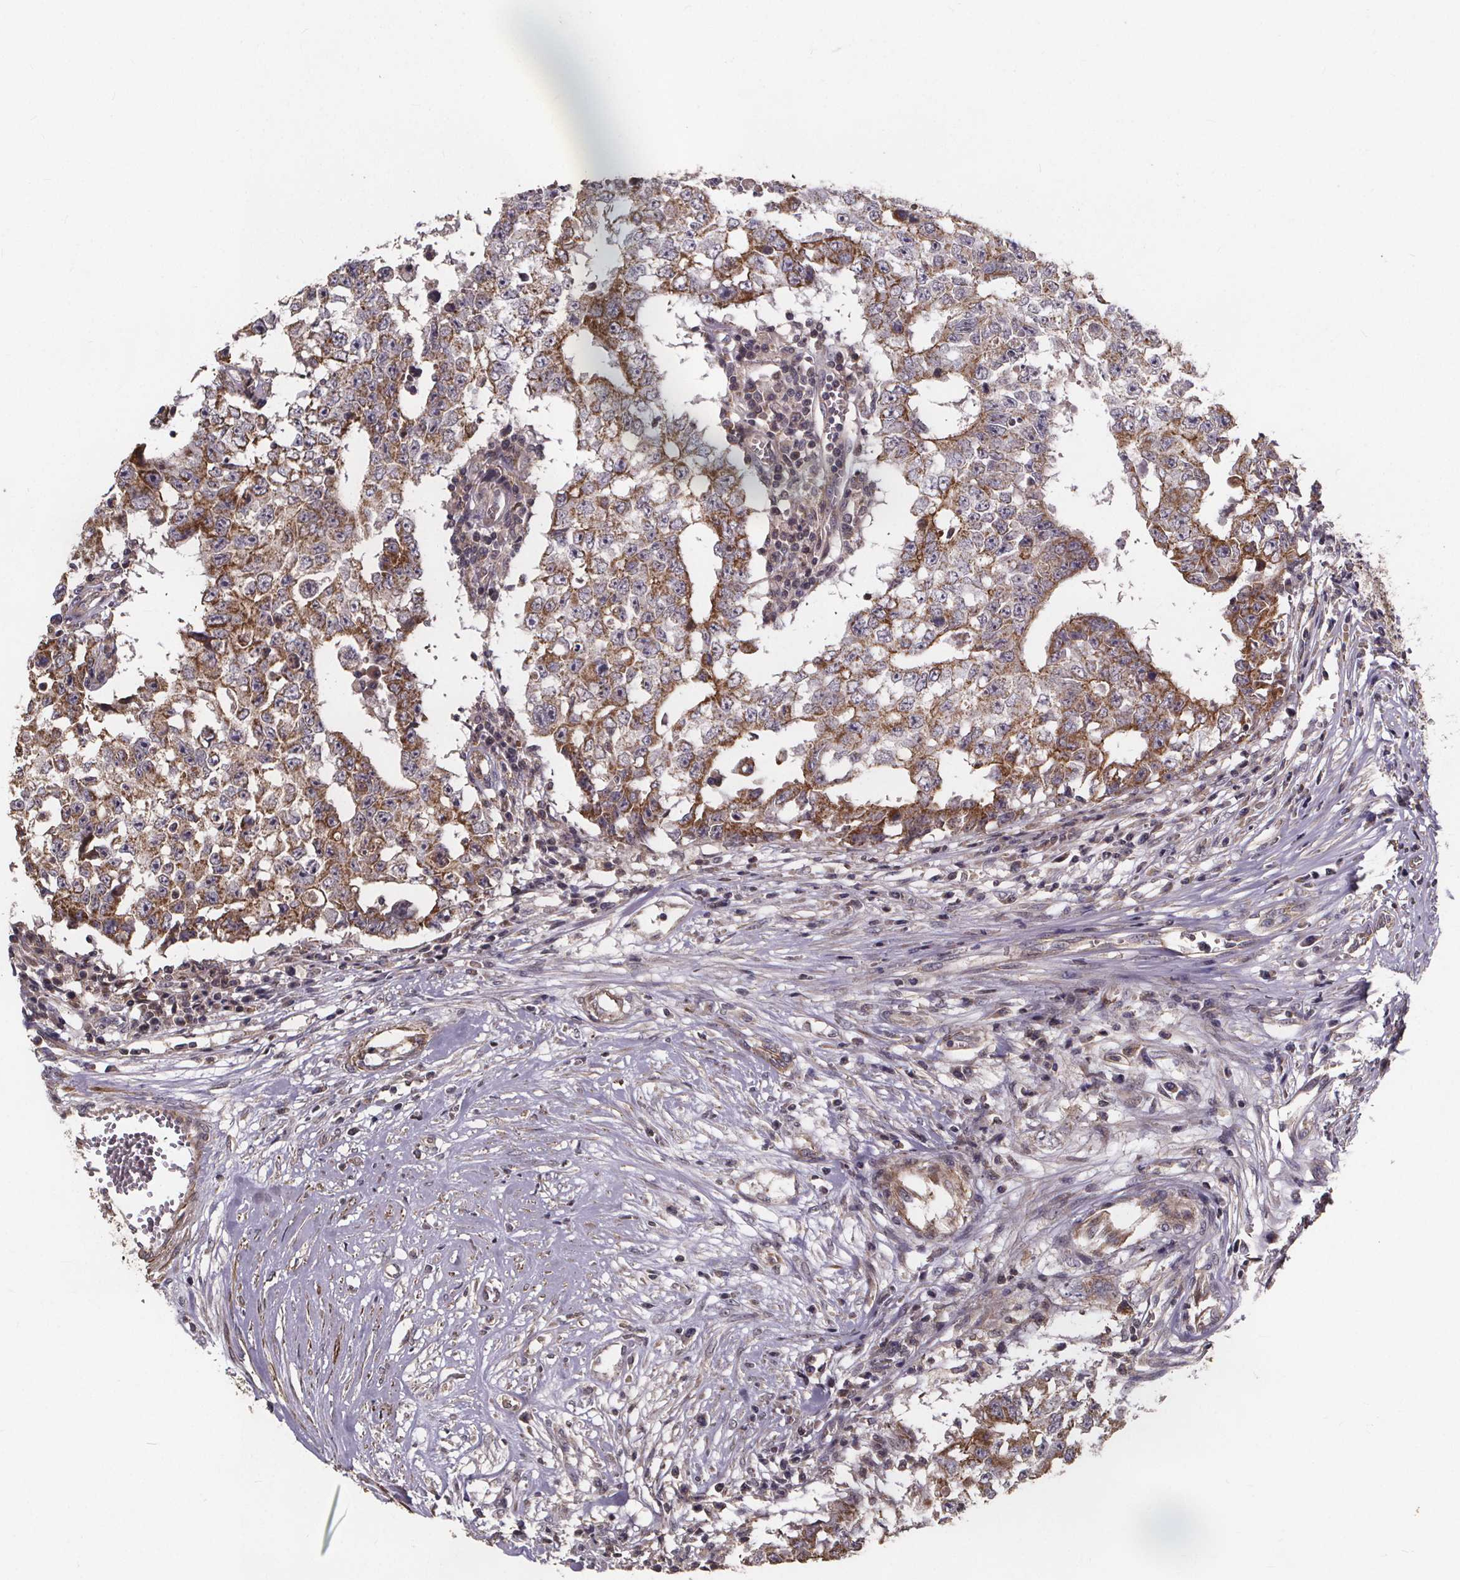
{"staining": {"intensity": "moderate", "quantity": ">75%", "location": "cytoplasmic/membranous"}, "tissue": "testis cancer", "cell_type": "Tumor cells", "image_type": "cancer", "snomed": [{"axis": "morphology", "description": "Carcinoma, Embryonal, NOS"}, {"axis": "topography", "description": "Testis"}], "caption": "A photomicrograph showing moderate cytoplasmic/membranous positivity in about >75% of tumor cells in testis embryonal carcinoma, as visualized by brown immunohistochemical staining.", "gene": "YME1L1", "patient": {"sex": "male", "age": 36}}